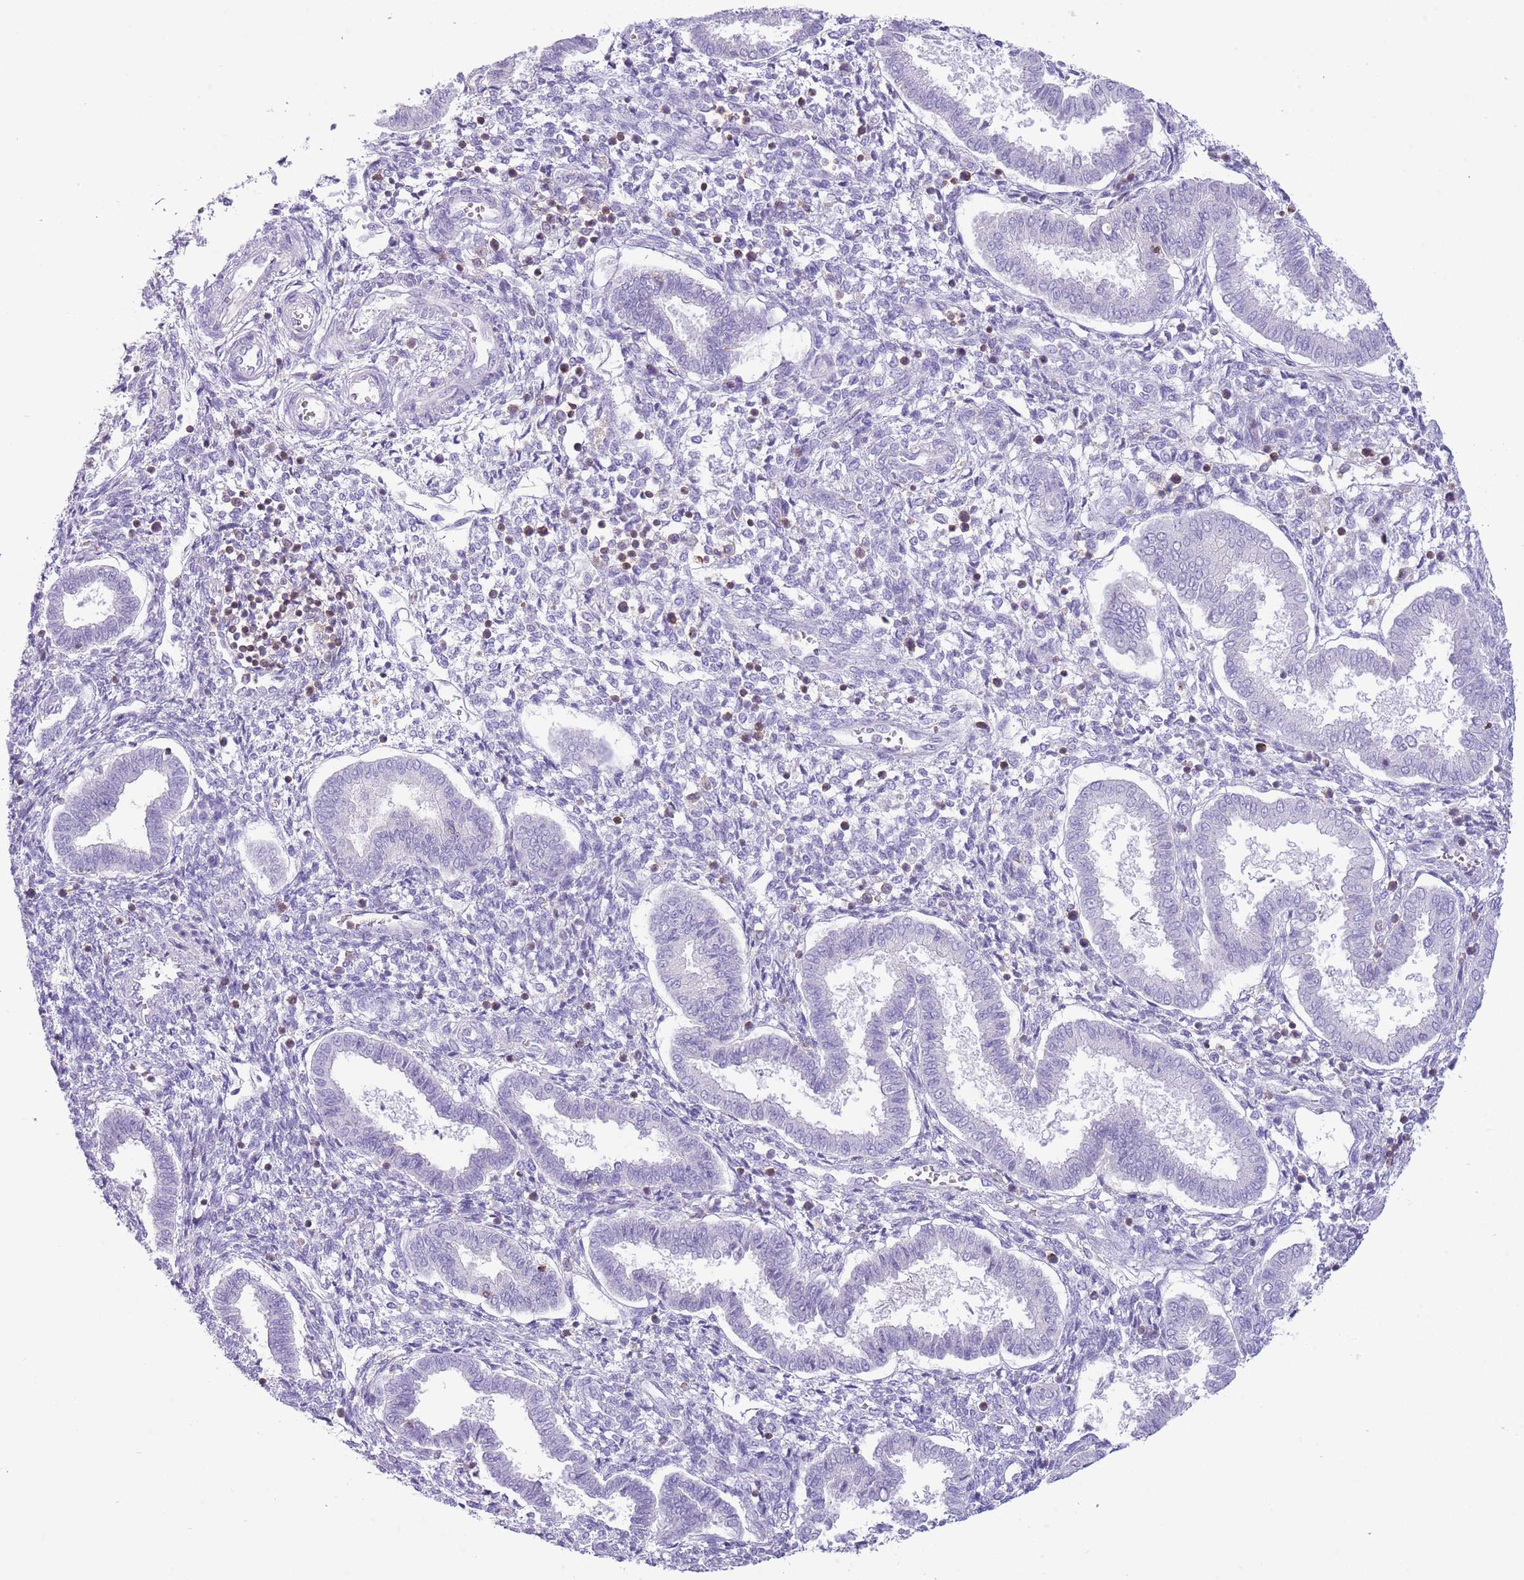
{"staining": {"intensity": "negative", "quantity": "none", "location": "none"}, "tissue": "endometrium", "cell_type": "Cells in endometrial stroma", "image_type": "normal", "snomed": [{"axis": "morphology", "description": "Normal tissue, NOS"}, {"axis": "topography", "description": "Endometrium"}], "caption": "Immunohistochemical staining of benign human endometrium exhibits no significant staining in cells in endometrial stroma.", "gene": "OR4Q3", "patient": {"sex": "female", "age": 24}}